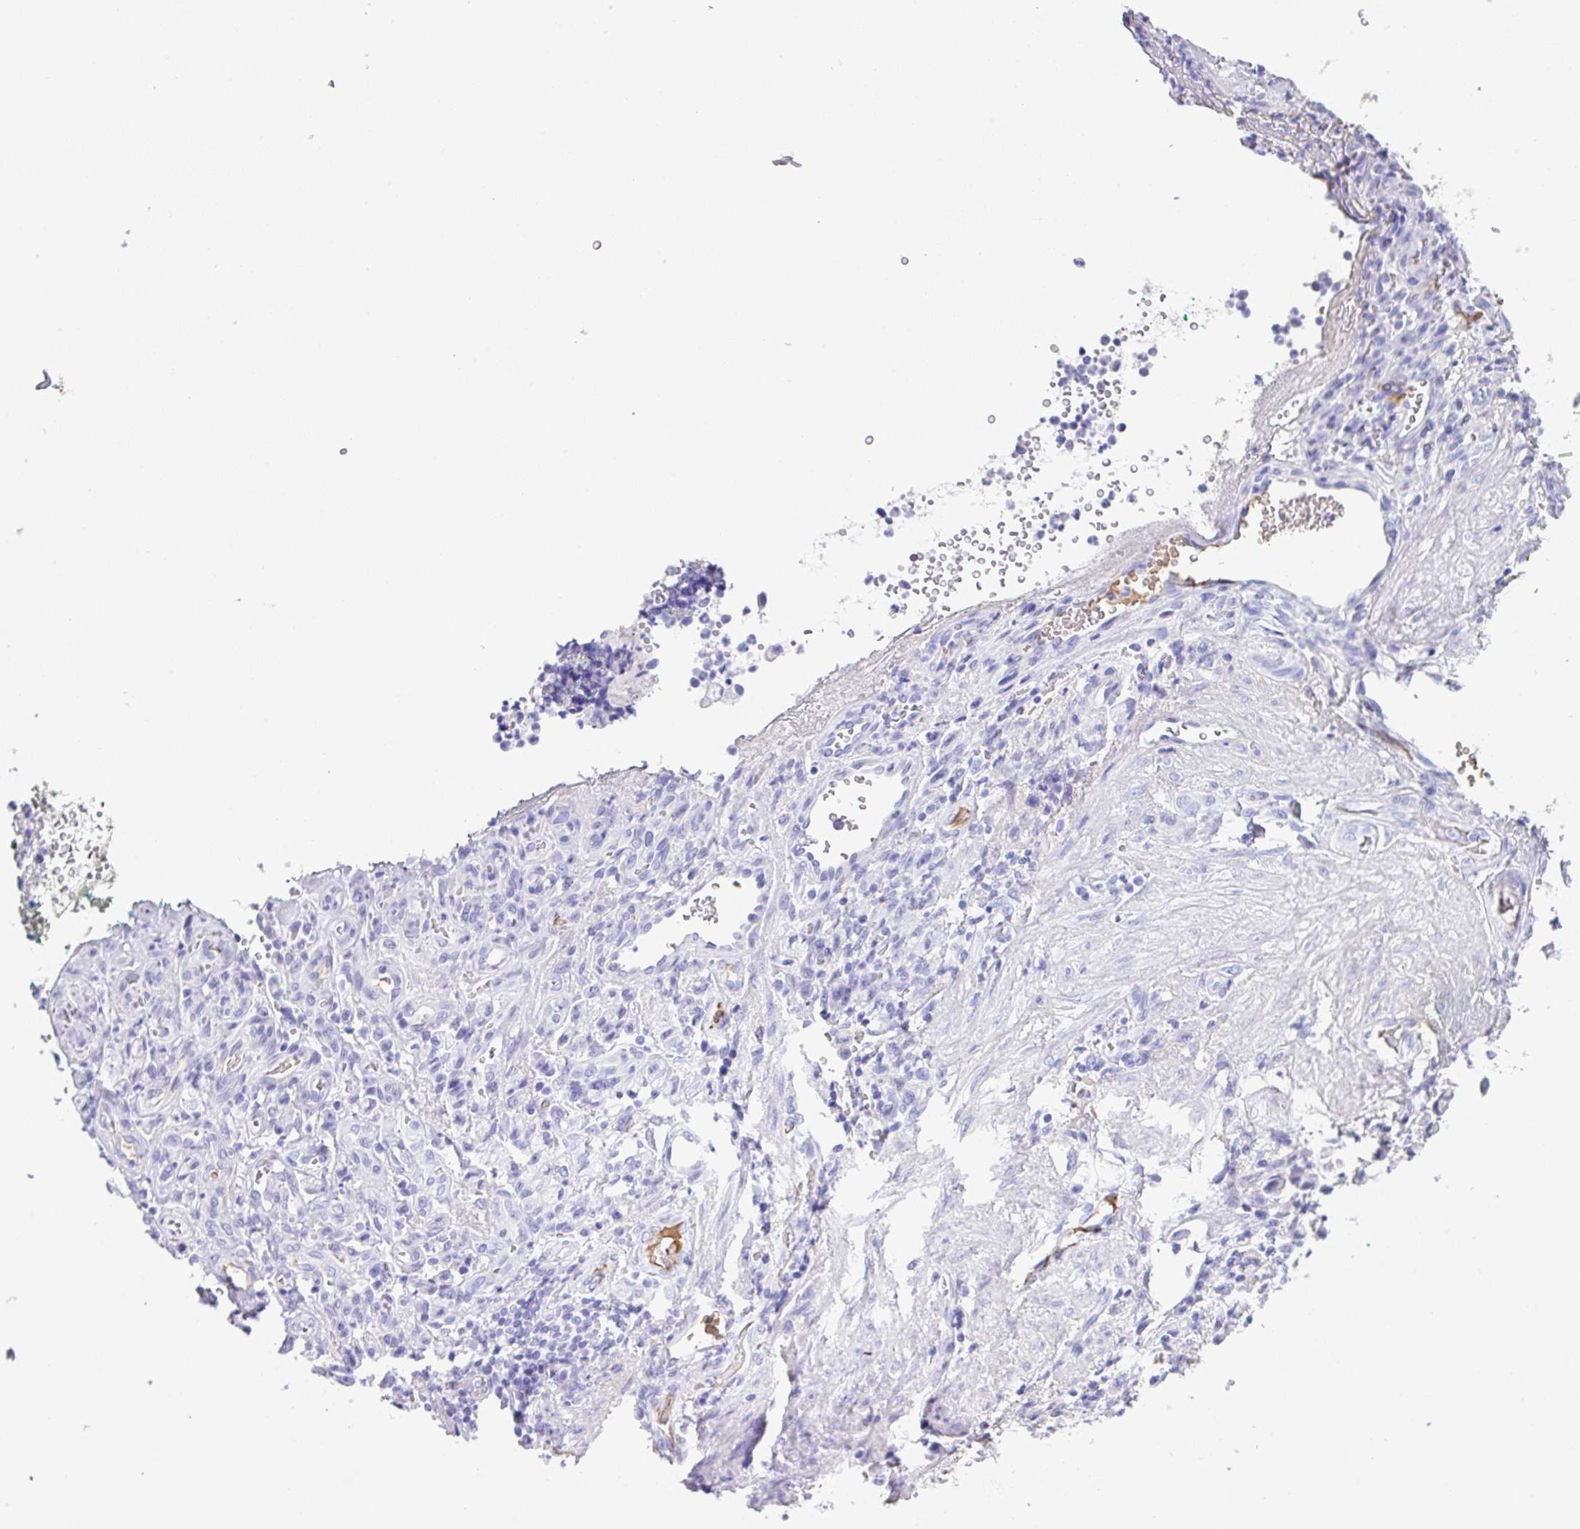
{"staining": {"intensity": "negative", "quantity": "none", "location": "none"}, "tissue": "stomach cancer", "cell_type": "Tumor cells", "image_type": "cancer", "snomed": [{"axis": "morphology", "description": "Adenocarcinoma, NOS"}, {"axis": "topography", "description": "Stomach"}], "caption": "A photomicrograph of stomach cancer (adenocarcinoma) stained for a protein reveals no brown staining in tumor cells. (Brightfield microscopy of DAB IHC at high magnification).", "gene": "HOXC12", "patient": {"sex": "male", "age": 77}}